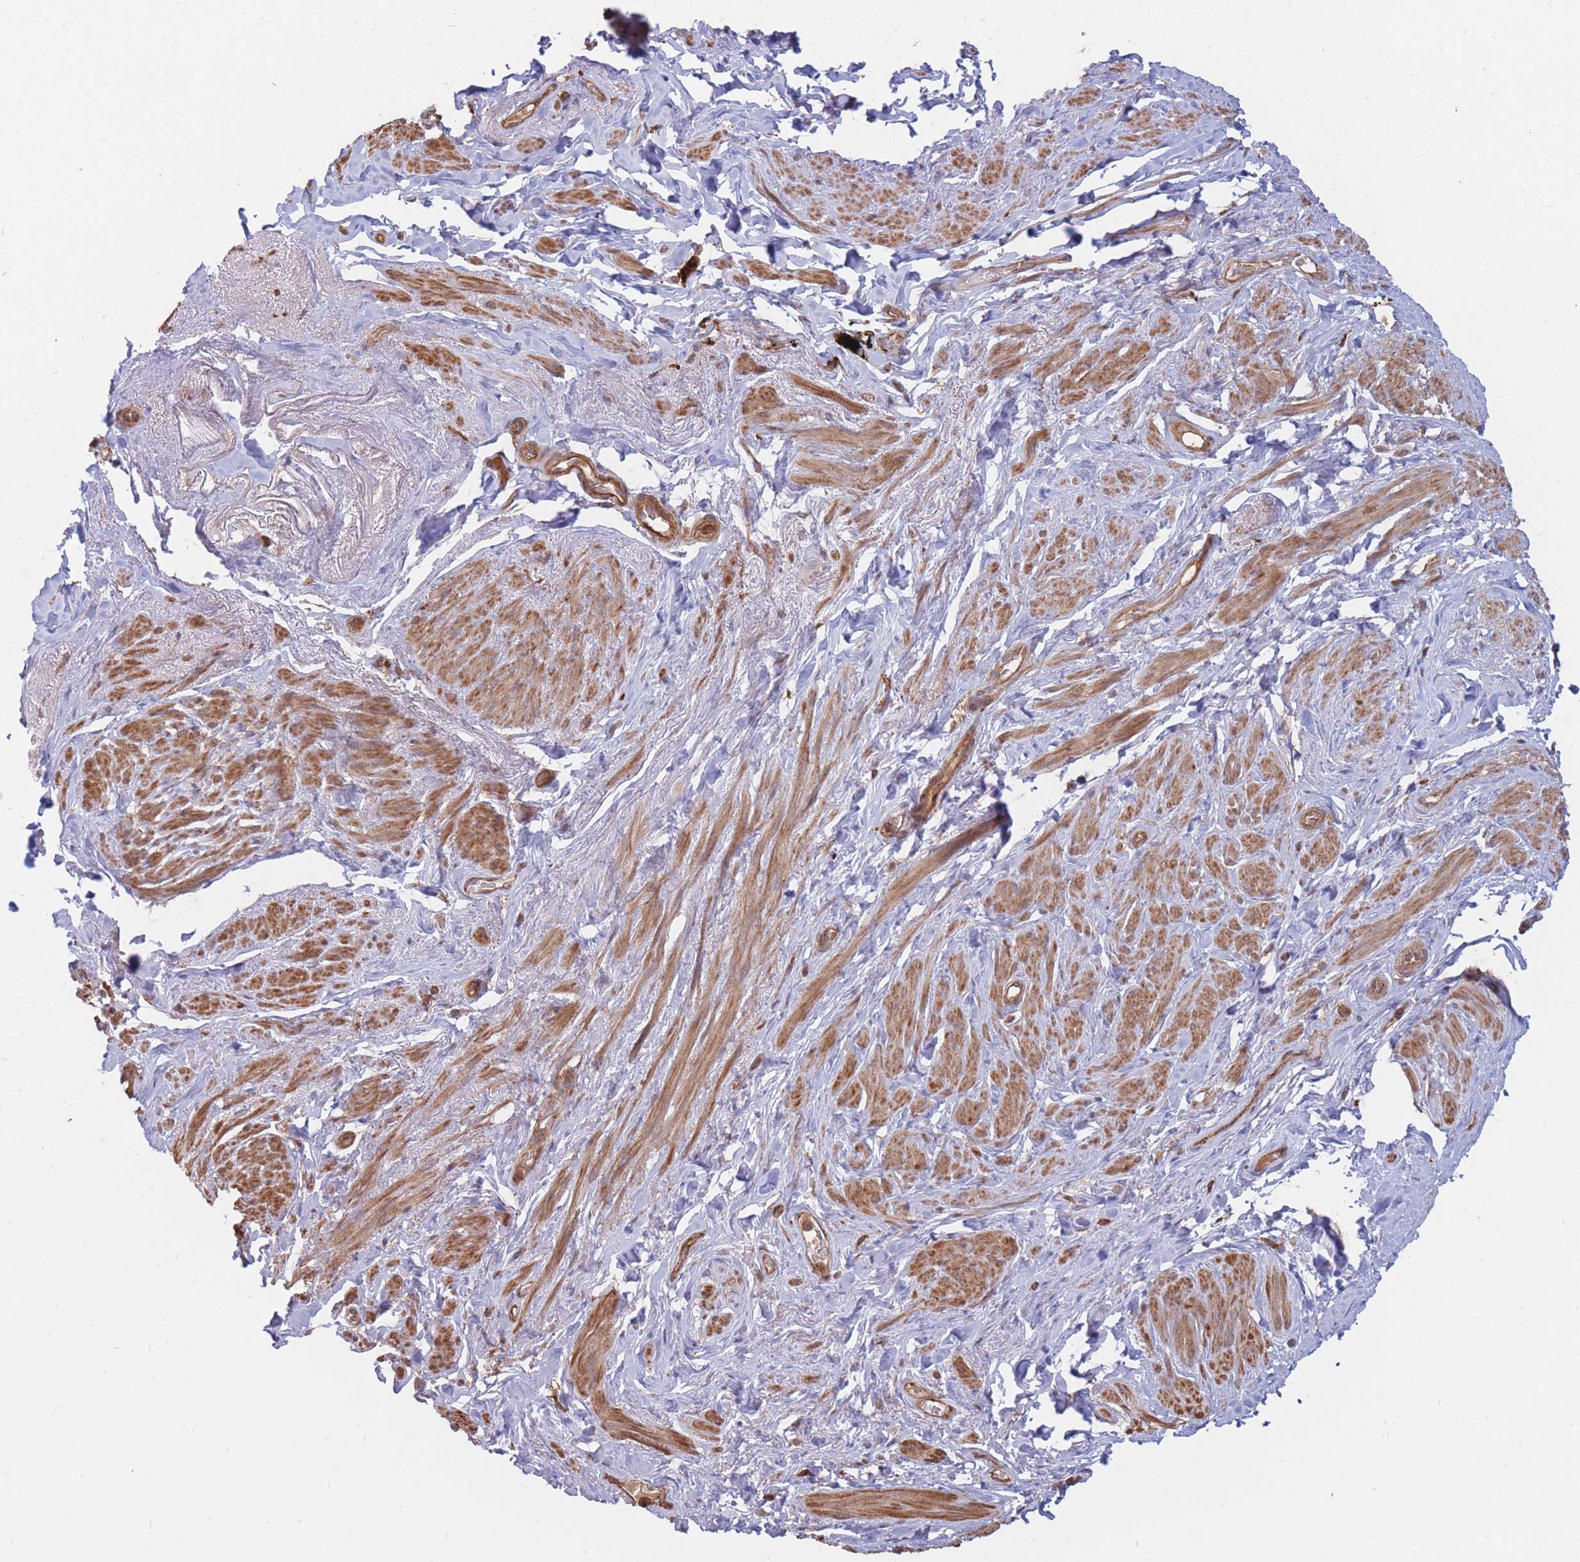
{"staining": {"intensity": "moderate", "quantity": ">75%", "location": "cytoplasmic/membranous"}, "tissue": "smooth muscle", "cell_type": "Smooth muscle cells", "image_type": "normal", "snomed": [{"axis": "morphology", "description": "Normal tissue, NOS"}, {"axis": "topography", "description": "Smooth muscle"}, {"axis": "topography", "description": "Peripheral nerve tissue"}], "caption": "Smooth muscle stained with DAB immunohistochemistry shows medium levels of moderate cytoplasmic/membranous expression in about >75% of smooth muscle cells. (DAB (3,3'-diaminobenzidine) = brown stain, brightfield microscopy at high magnification).", "gene": "RASSF2", "patient": {"sex": "male", "age": 69}}